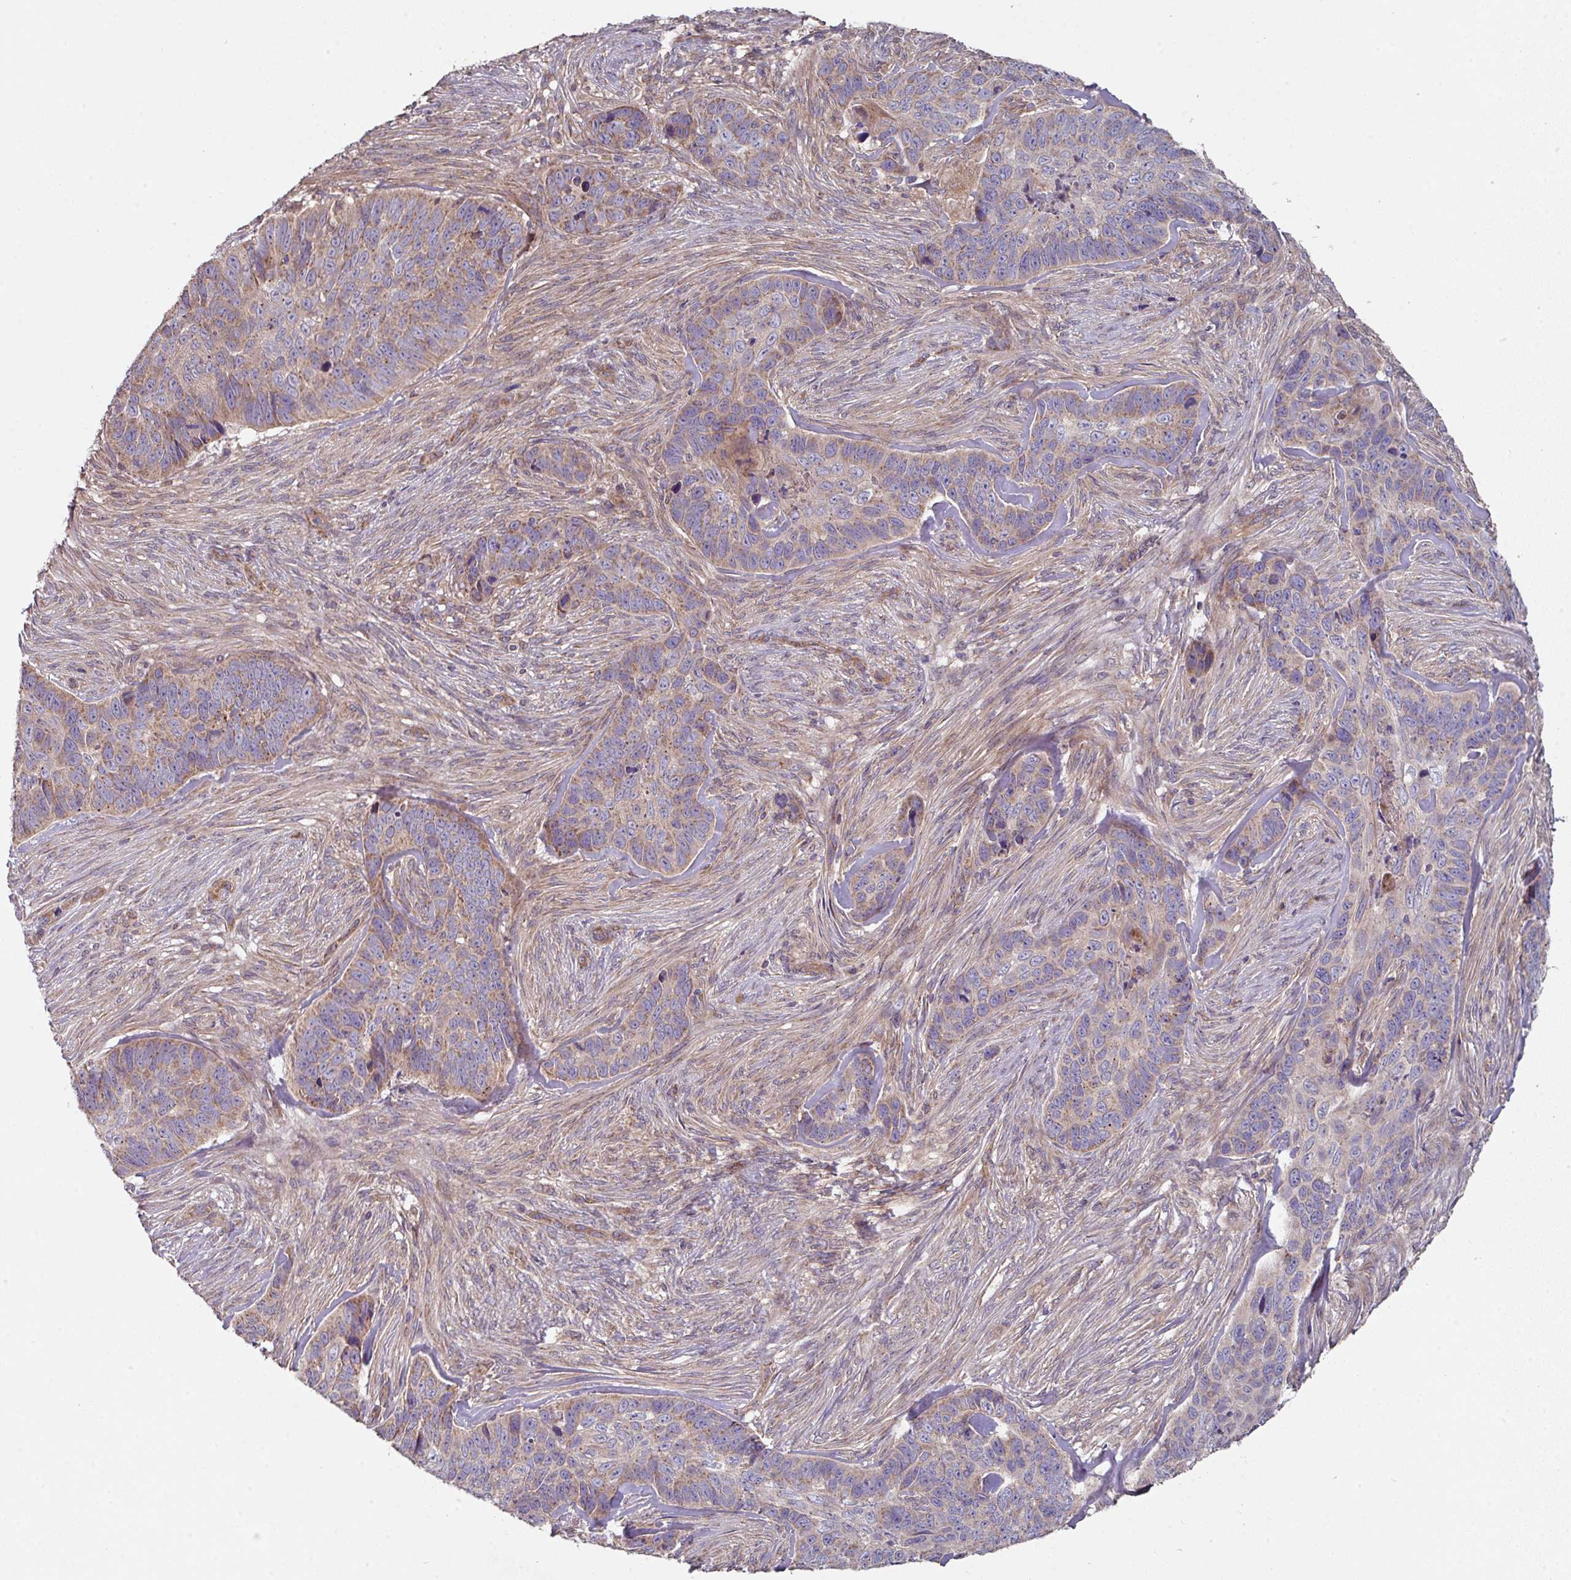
{"staining": {"intensity": "weak", "quantity": "25%-75%", "location": "cytoplasmic/membranous"}, "tissue": "skin cancer", "cell_type": "Tumor cells", "image_type": "cancer", "snomed": [{"axis": "morphology", "description": "Basal cell carcinoma"}, {"axis": "topography", "description": "Skin"}], "caption": "Skin cancer (basal cell carcinoma) tissue demonstrates weak cytoplasmic/membranous expression in approximately 25%-75% of tumor cells, visualized by immunohistochemistry.", "gene": "DCAF12L2", "patient": {"sex": "female", "age": 82}}